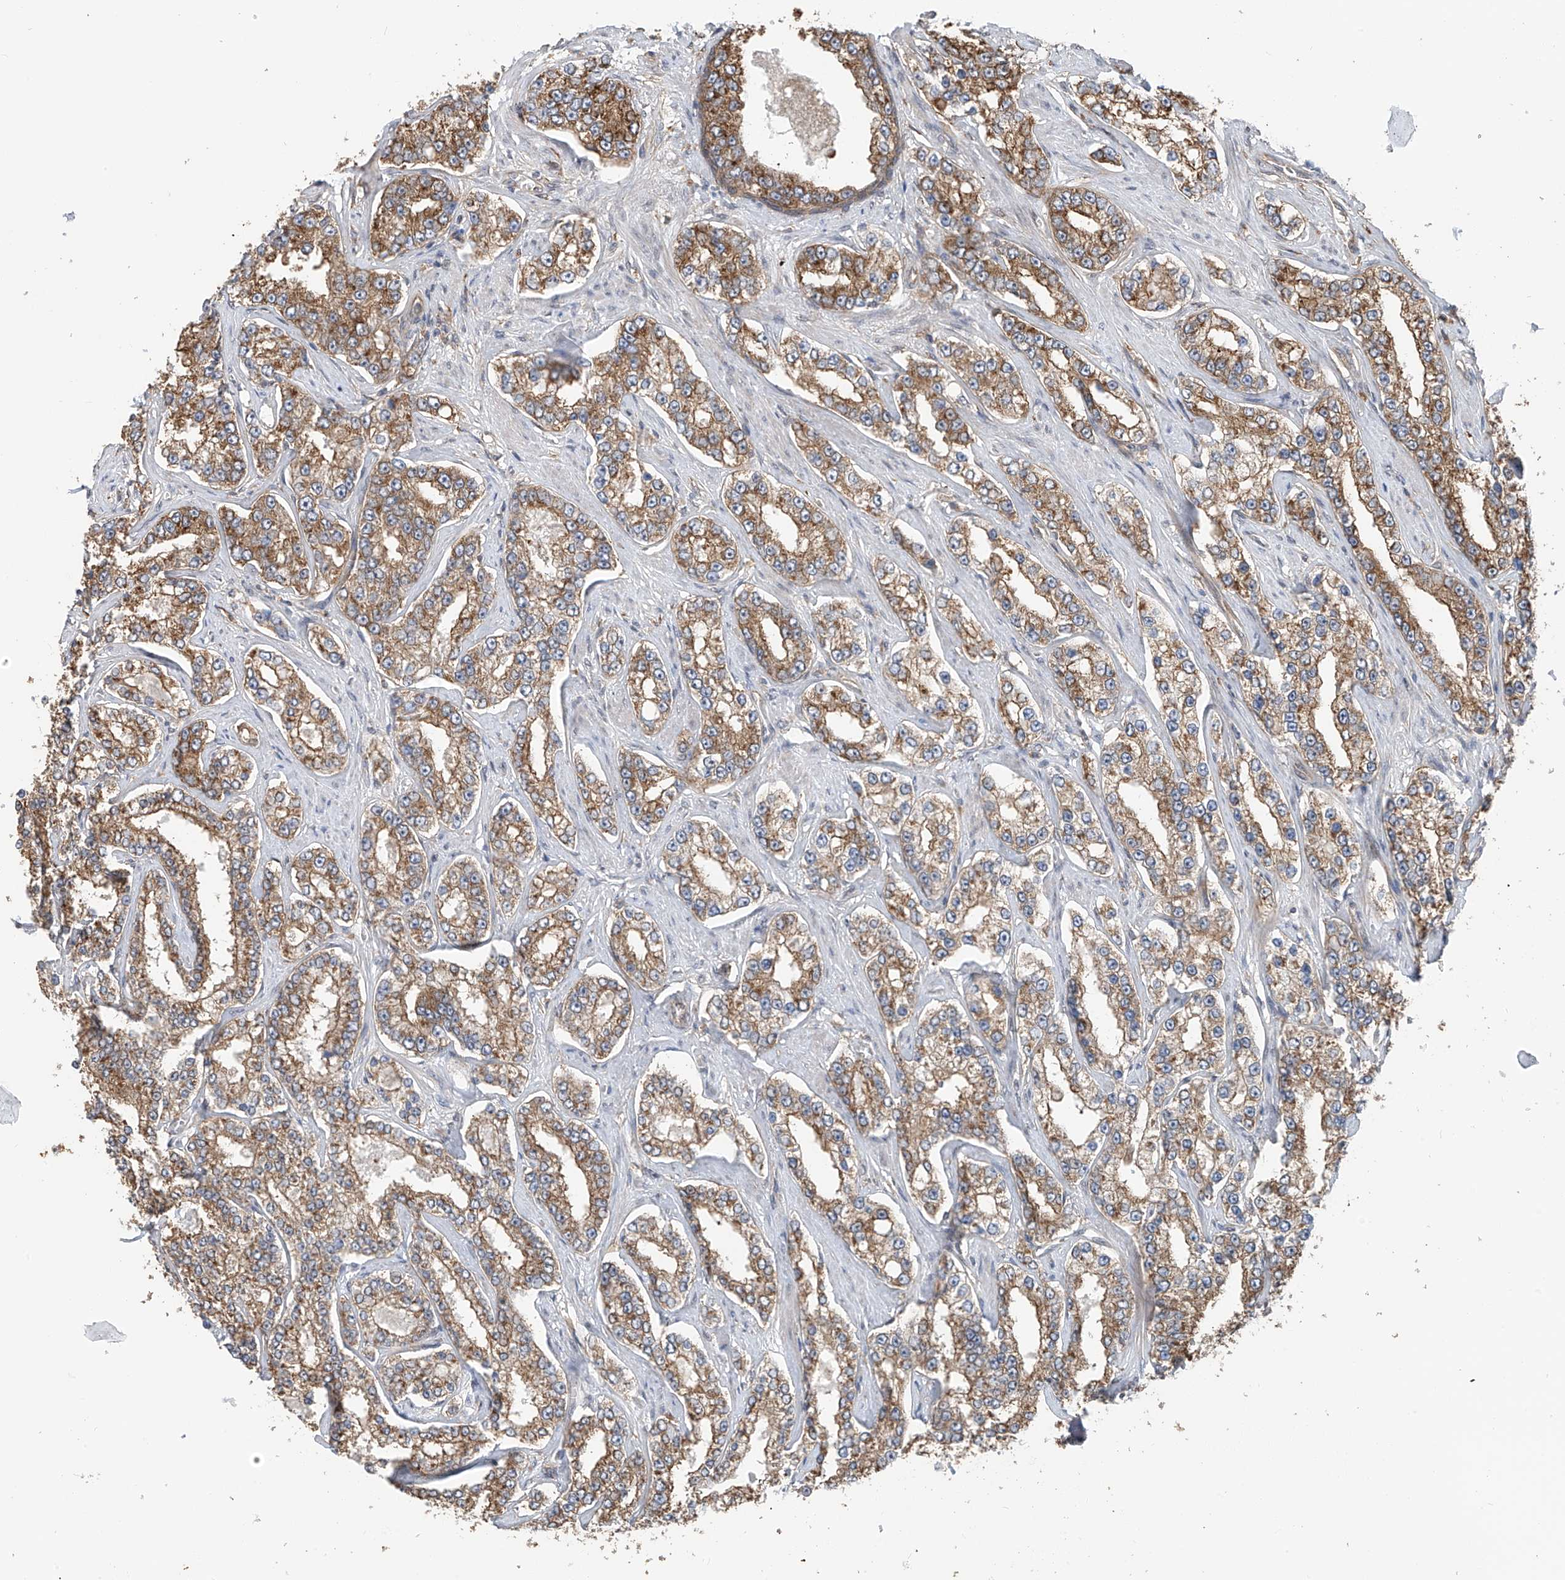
{"staining": {"intensity": "moderate", "quantity": ">75%", "location": "cytoplasmic/membranous"}, "tissue": "prostate cancer", "cell_type": "Tumor cells", "image_type": "cancer", "snomed": [{"axis": "morphology", "description": "Normal tissue, NOS"}, {"axis": "morphology", "description": "Adenocarcinoma, High grade"}, {"axis": "topography", "description": "Prostate"}], "caption": "A photomicrograph of human prostate high-grade adenocarcinoma stained for a protein reveals moderate cytoplasmic/membranous brown staining in tumor cells.", "gene": "ZNF189", "patient": {"sex": "male", "age": 83}}